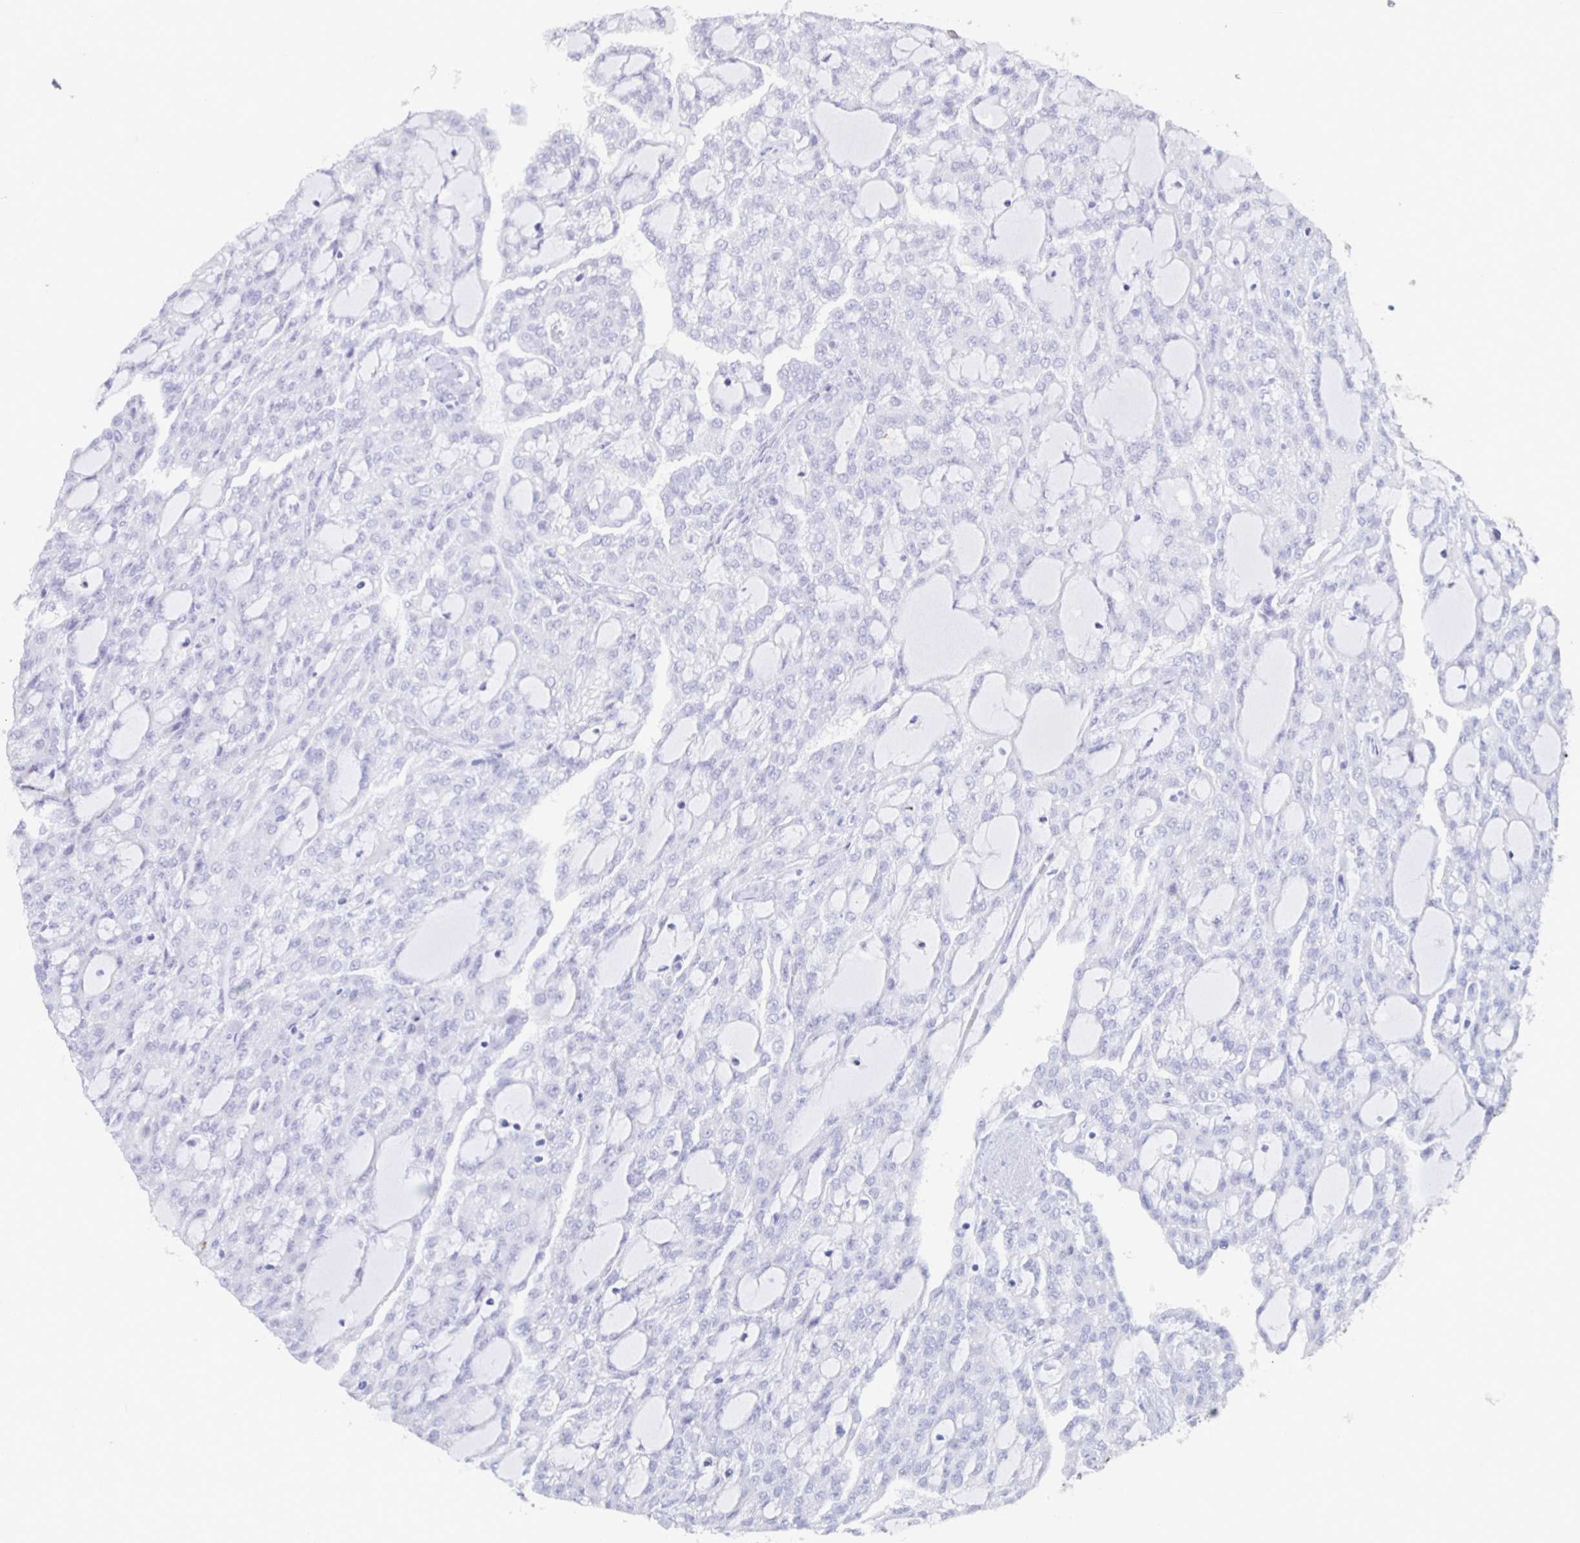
{"staining": {"intensity": "negative", "quantity": "none", "location": "none"}, "tissue": "renal cancer", "cell_type": "Tumor cells", "image_type": "cancer", "snomed": [{"axis": "morphology", "description": "Adenocarcinoma, NOS"}, {"axis": "topography", "description": "Kidney"}], "caption": "Immunohistochemistry image of human renal adenocarcinoma stained for a protein (brown), which exhibits no staining in tumor cells.", "gene": "DDX39B", "patient": {"sex": "male", "age": 63}}